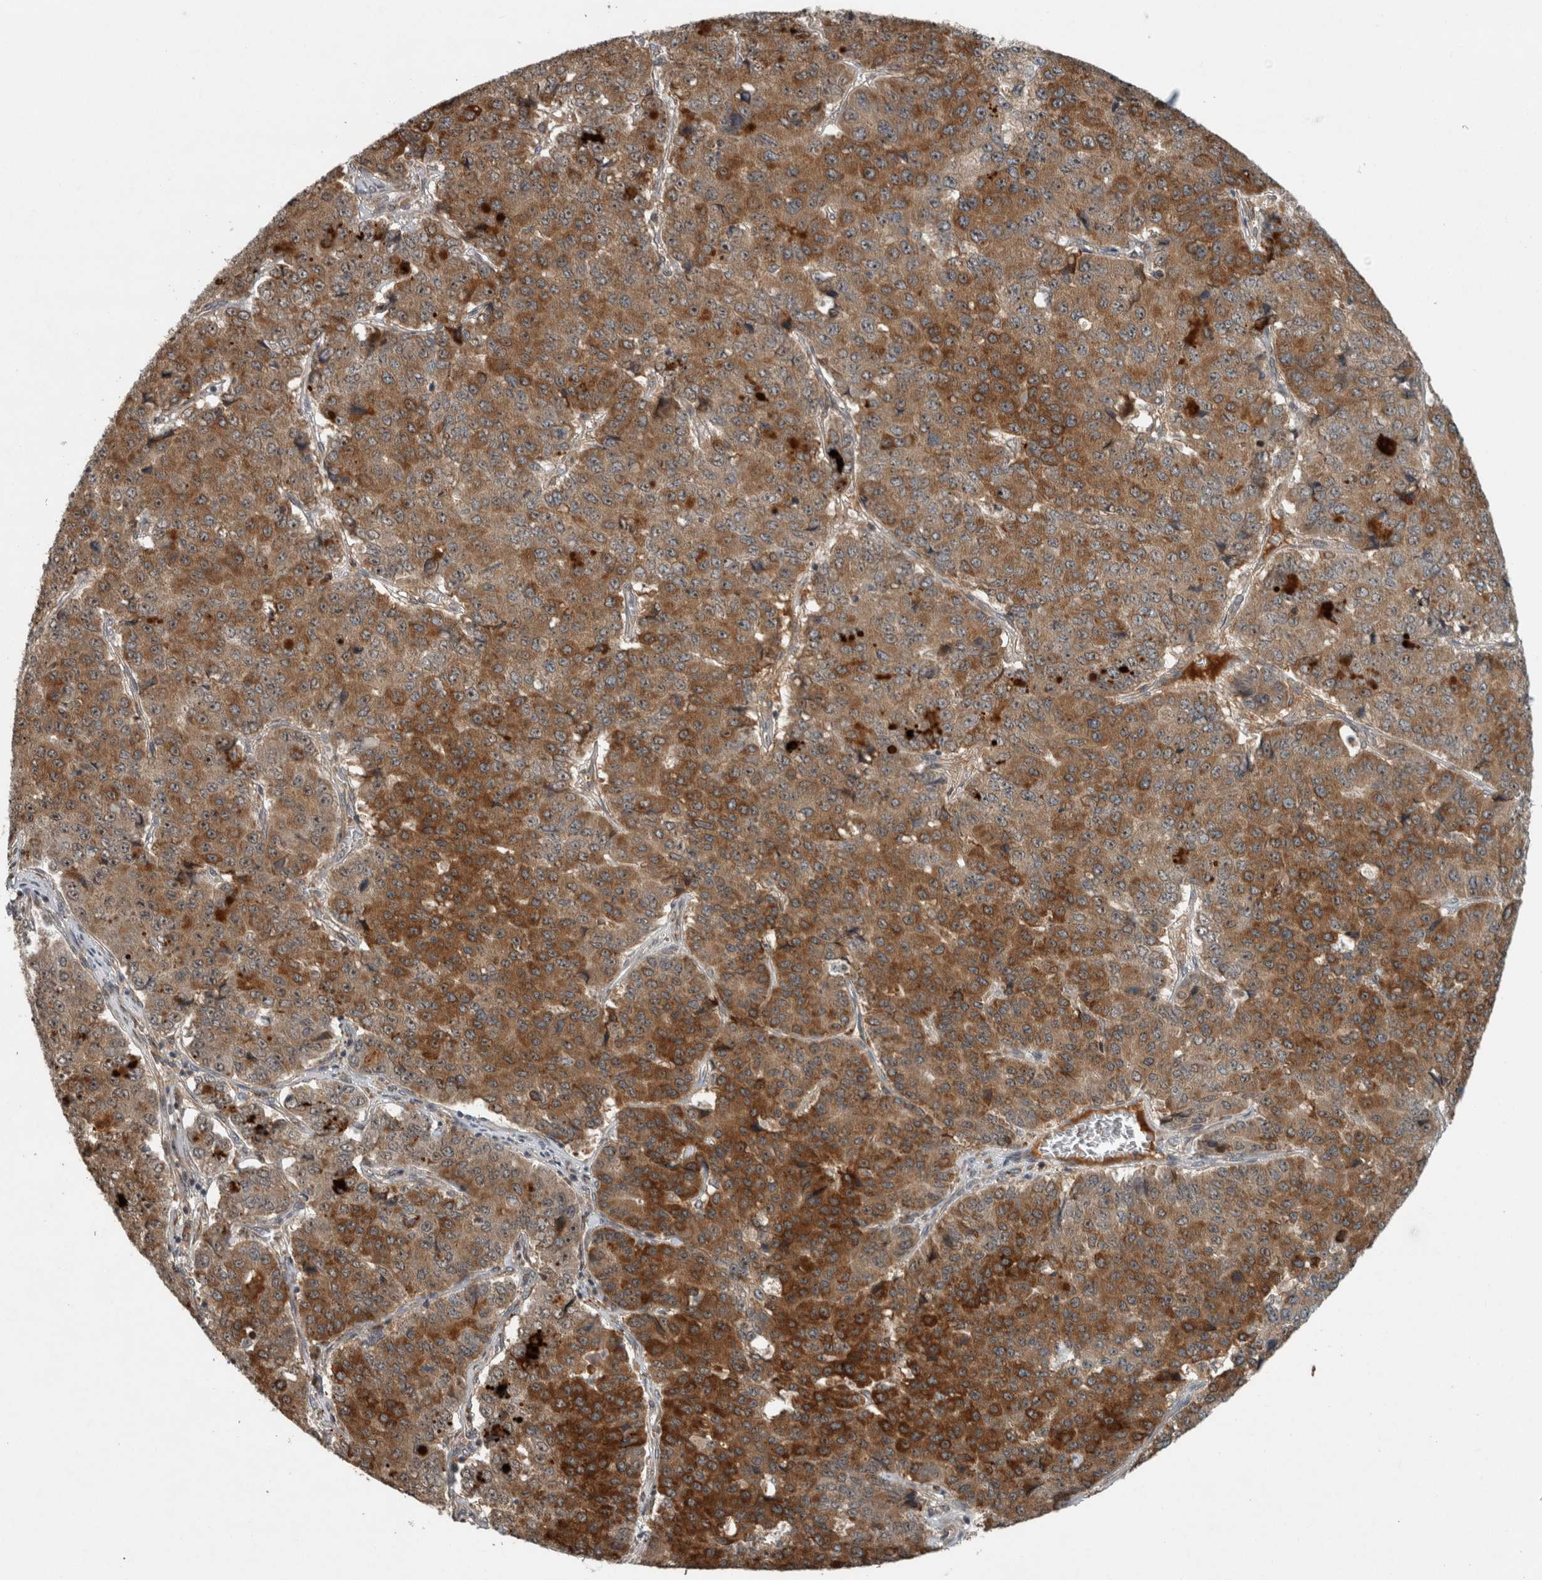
{"staining": {"intensity": "strong", "quantity": ">75%", "location": "cytoplasmic/membranous"}, "tissue": "pancreatic cancer", "cell_type": "Tumor cells", "image_type": "cancer", "snomed": [{"axis": "morphology", "description": "Adenocarcinoma, NOS"}, {"axis": "topography", "description": "Pancreas"}], "caption": "Immunohistochemical staining of adenocarcinoma (pancreatic) exhibits high levels of strong cytoplasmic/membranous expression in about >75% of tumor cells. Using DAB (brown) and hematoxylin (blue) stains, captured at high magnification using brightfield microscopy.", "gene": "GPR137B", "patient": {"sex": "male", "age": 50}}